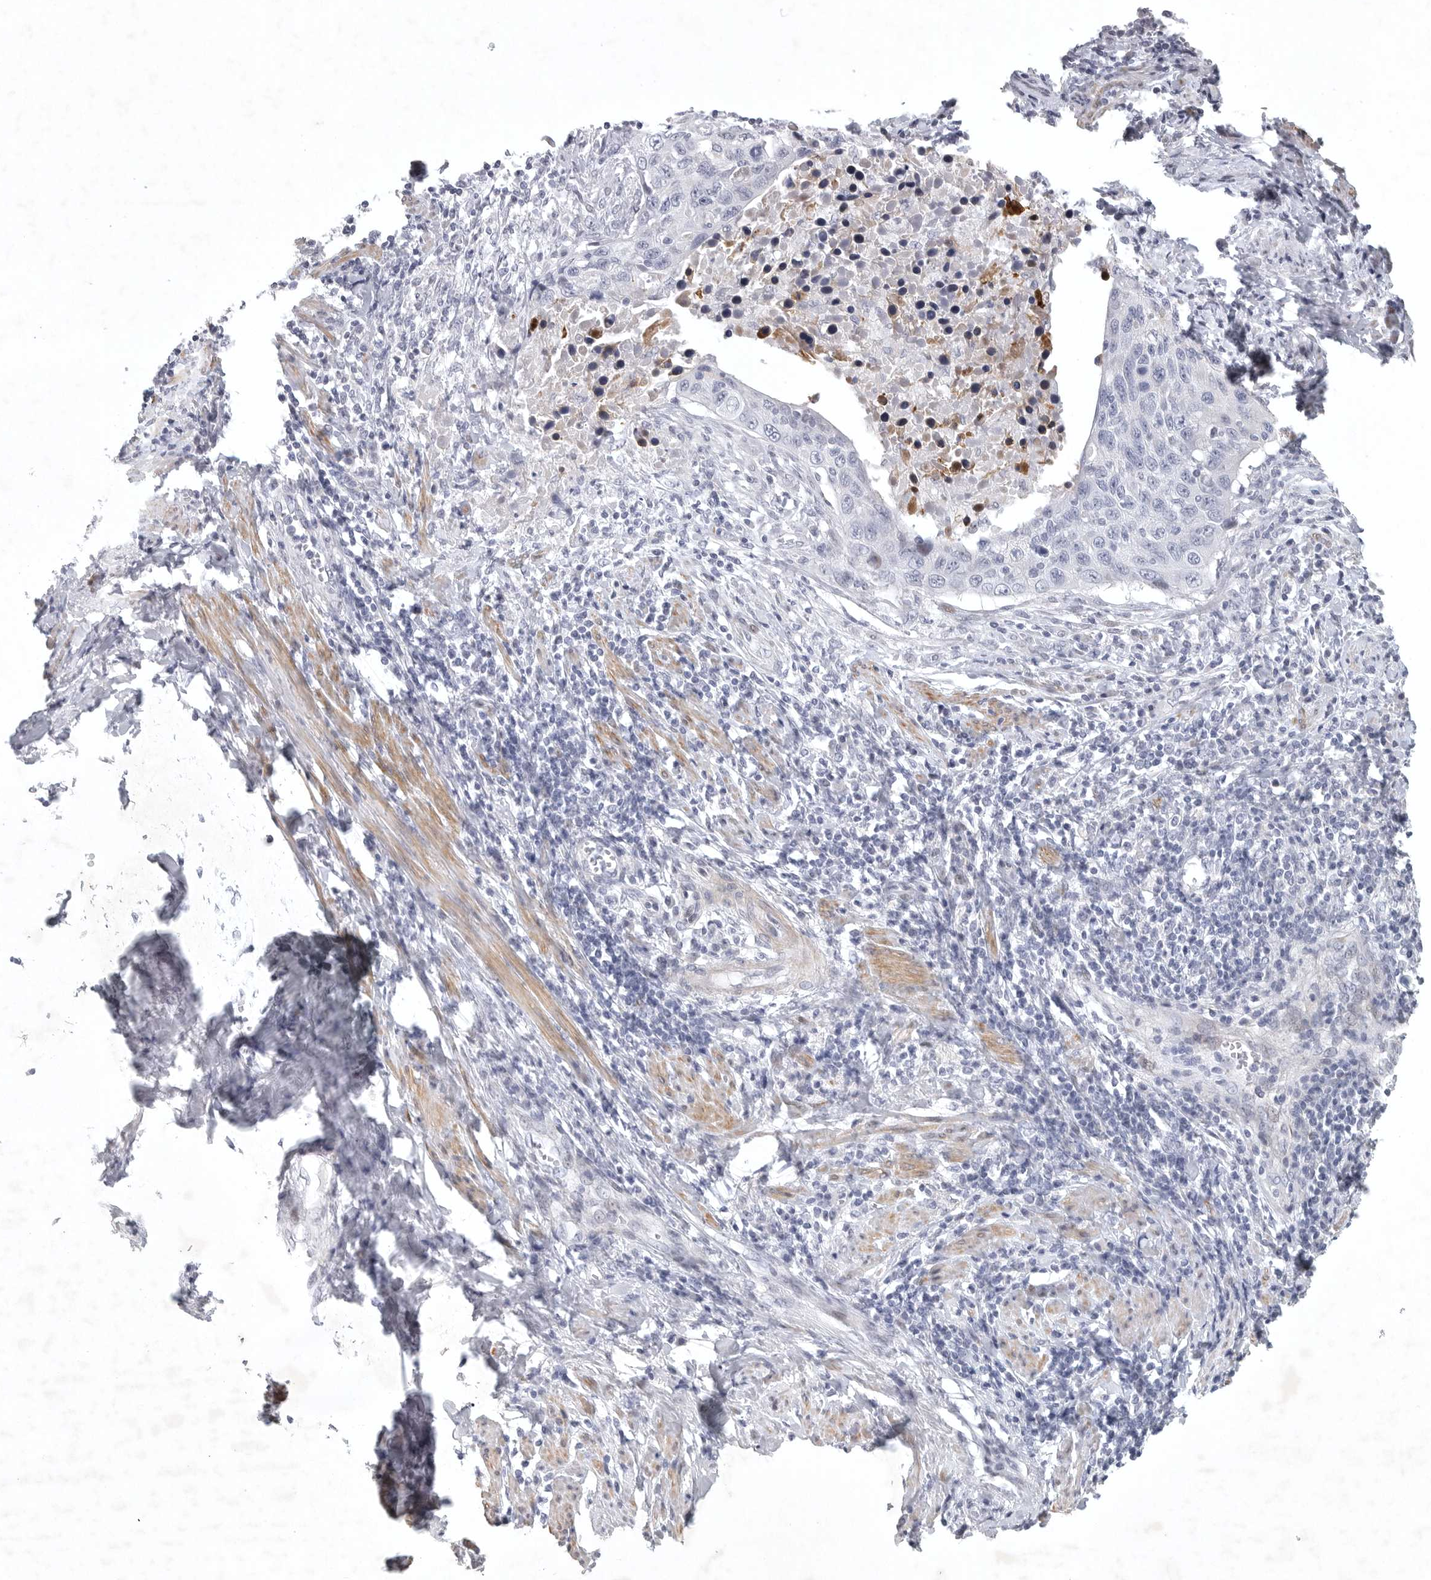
{"staining": {"intensity": "negative", "quantity": "none", "location": "none"}, "tissue": "cervical cancer", "cell_type": "Tumor cells", "image_type": "cancer", "snomed": [{"axis": "morphology", "description": "Squamous cell carcinoma, NOS"}, {"axis": "topography", "description": "Cervix"}], "caption": "This is an immunohistochemistry photomicrograph of cervical cancer (squamous cell carcinoma). There is no staining in tumor cells.", "gene": "TNR", "patient": {"sex": "female", "age": 53}}